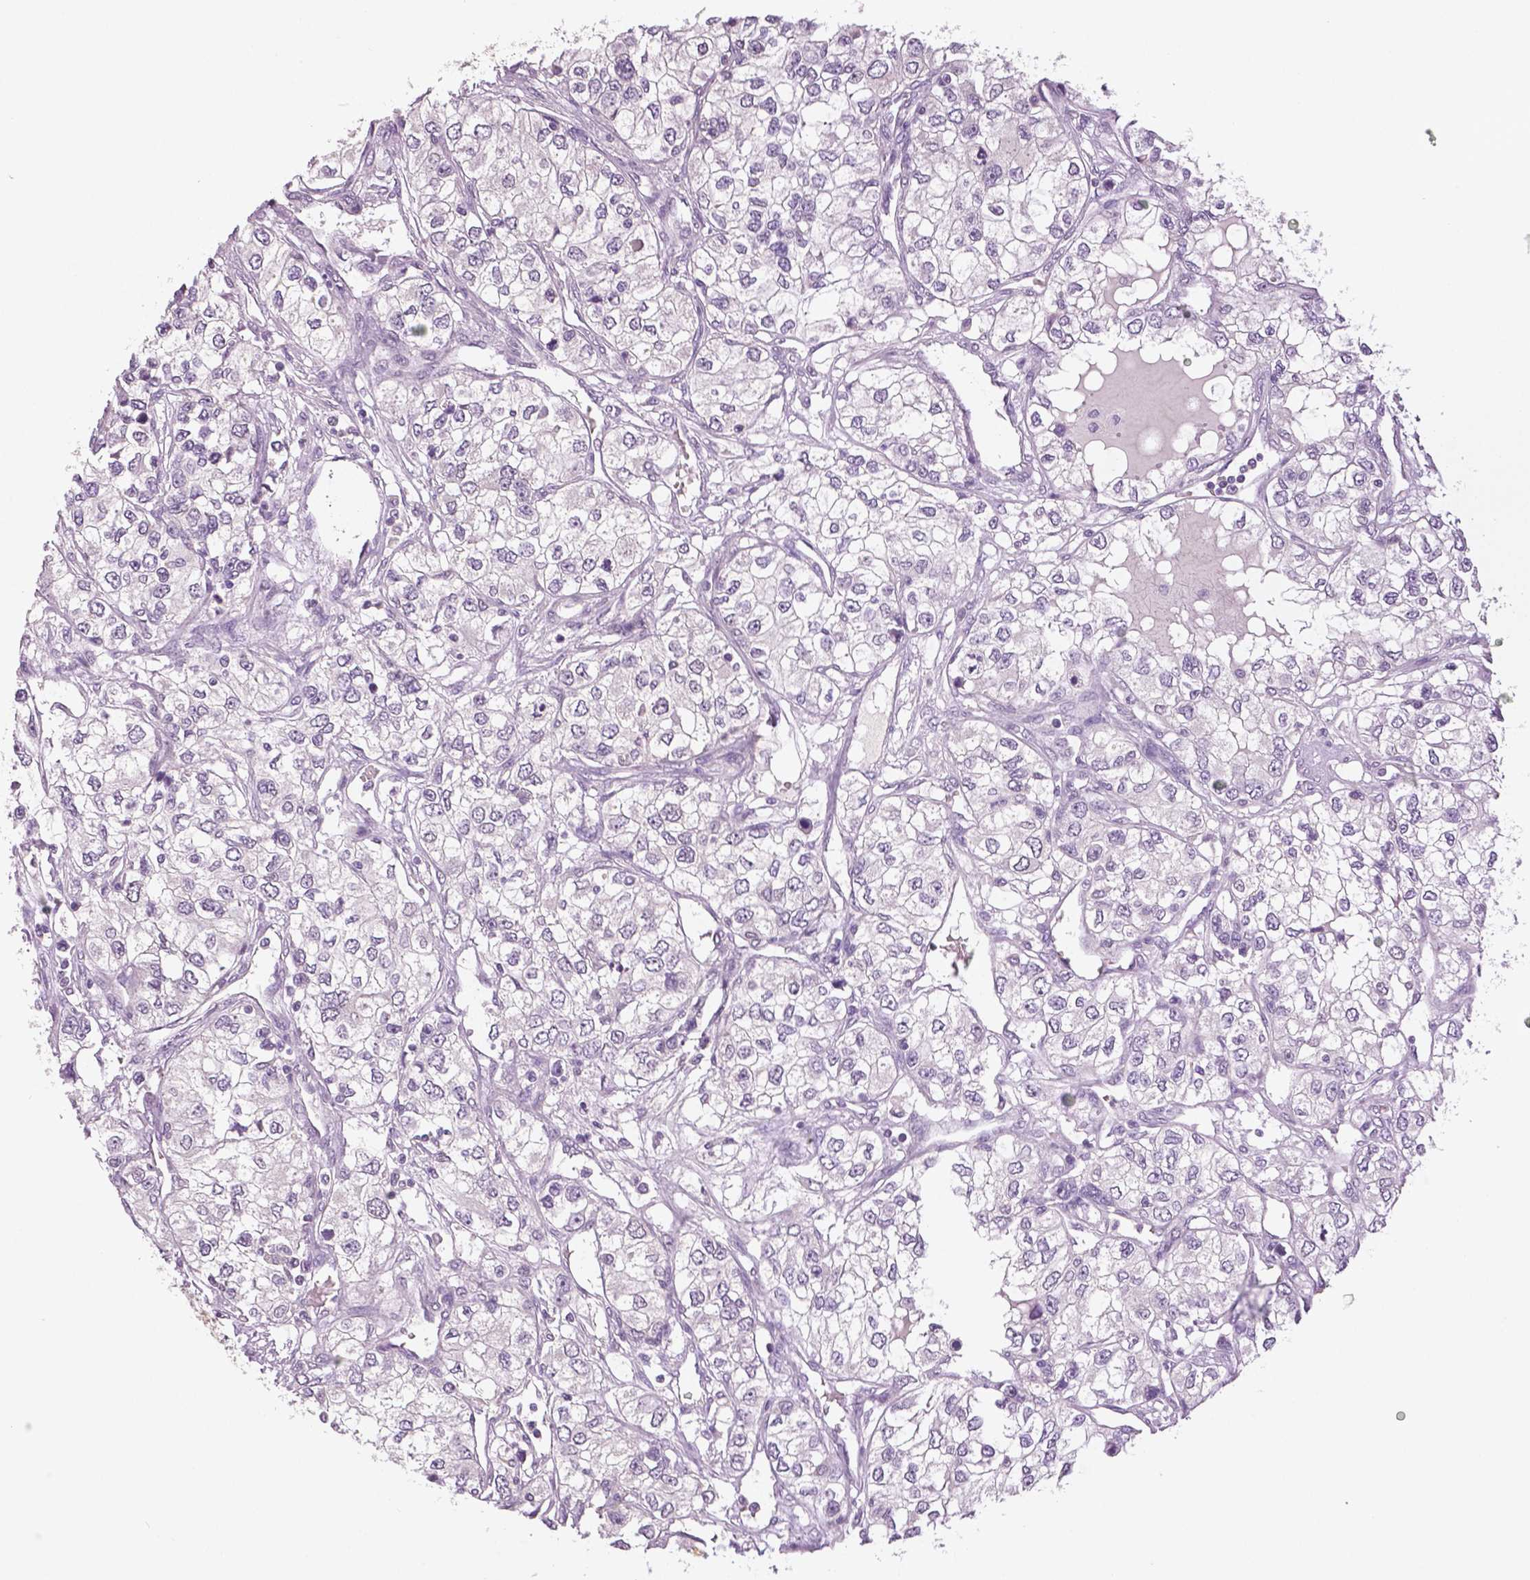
{"staining": {"intensity": "negative", "quantity": "none", "location": "none"}, "tissue": "renal cancer", "cell_type": "Tumor cells", "image_type": "cancer", "snomed": [{"axis": "morphology", "description": "Adenocarcinoma, NOS"}, {"axis": "topography", "description": "Kidney"}], "caption": "Tumor cells show no significant protein positivity in renal adenocarcinoma.", "gene": "MKI67", "patient": {"sex": "female", "age": 59}}